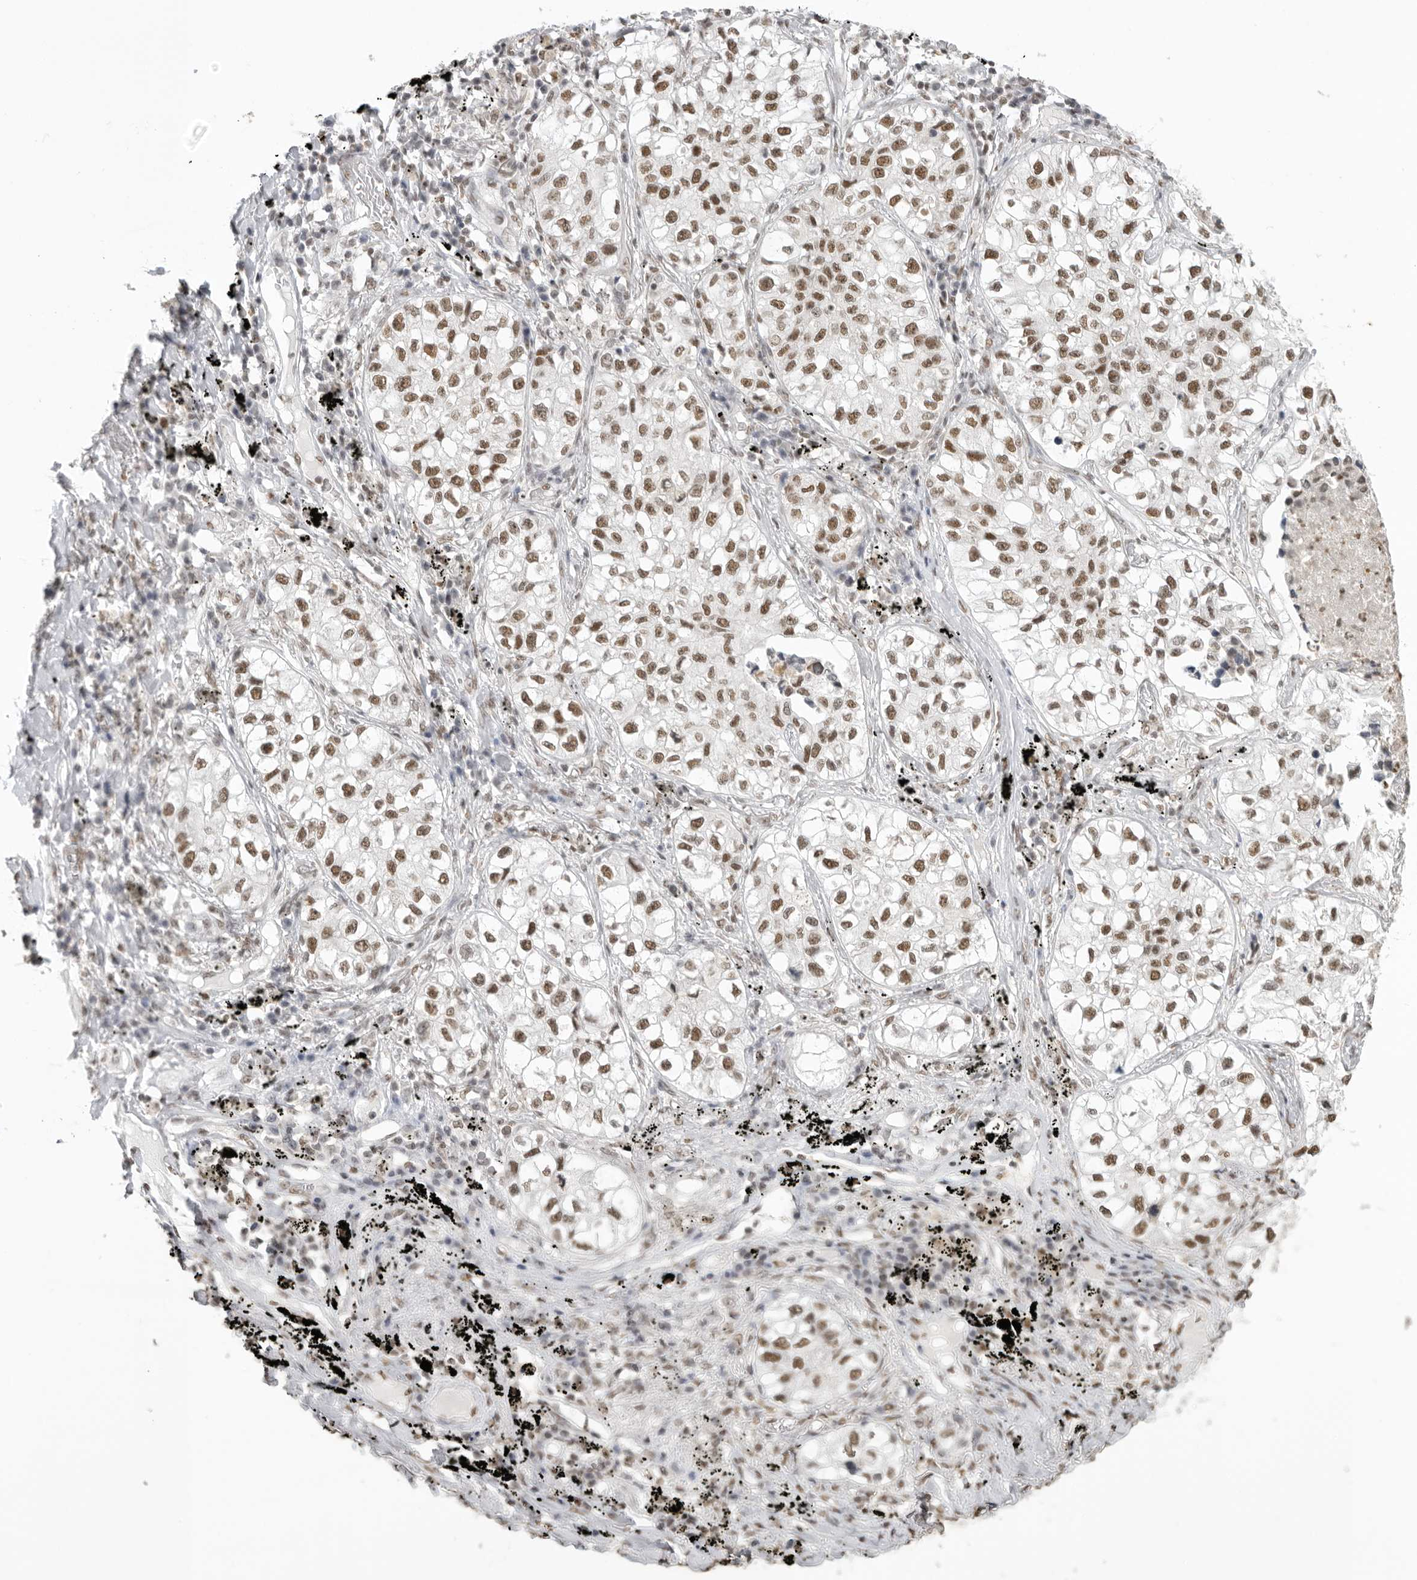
{"staining": {"intensity": "moderate", "quantity": ">75%", "location": "nuclear"}, "tissue": "lung cancer", "cell_type": "Tumor cells", "image_type": "cancer", "snomed": [{"axis": "morphology", "description": "Adenocarcinoma, NOS"}, {"axis": "topography", "description": "Lung"}], "caption": "Protein expression analysis of lung cancer (adenocarcinoma) shows moderate nuclear staining in approximately >75% of tumor cells.", "gene": "RPA2", "patient": {"sex": "male", "age": 63}}